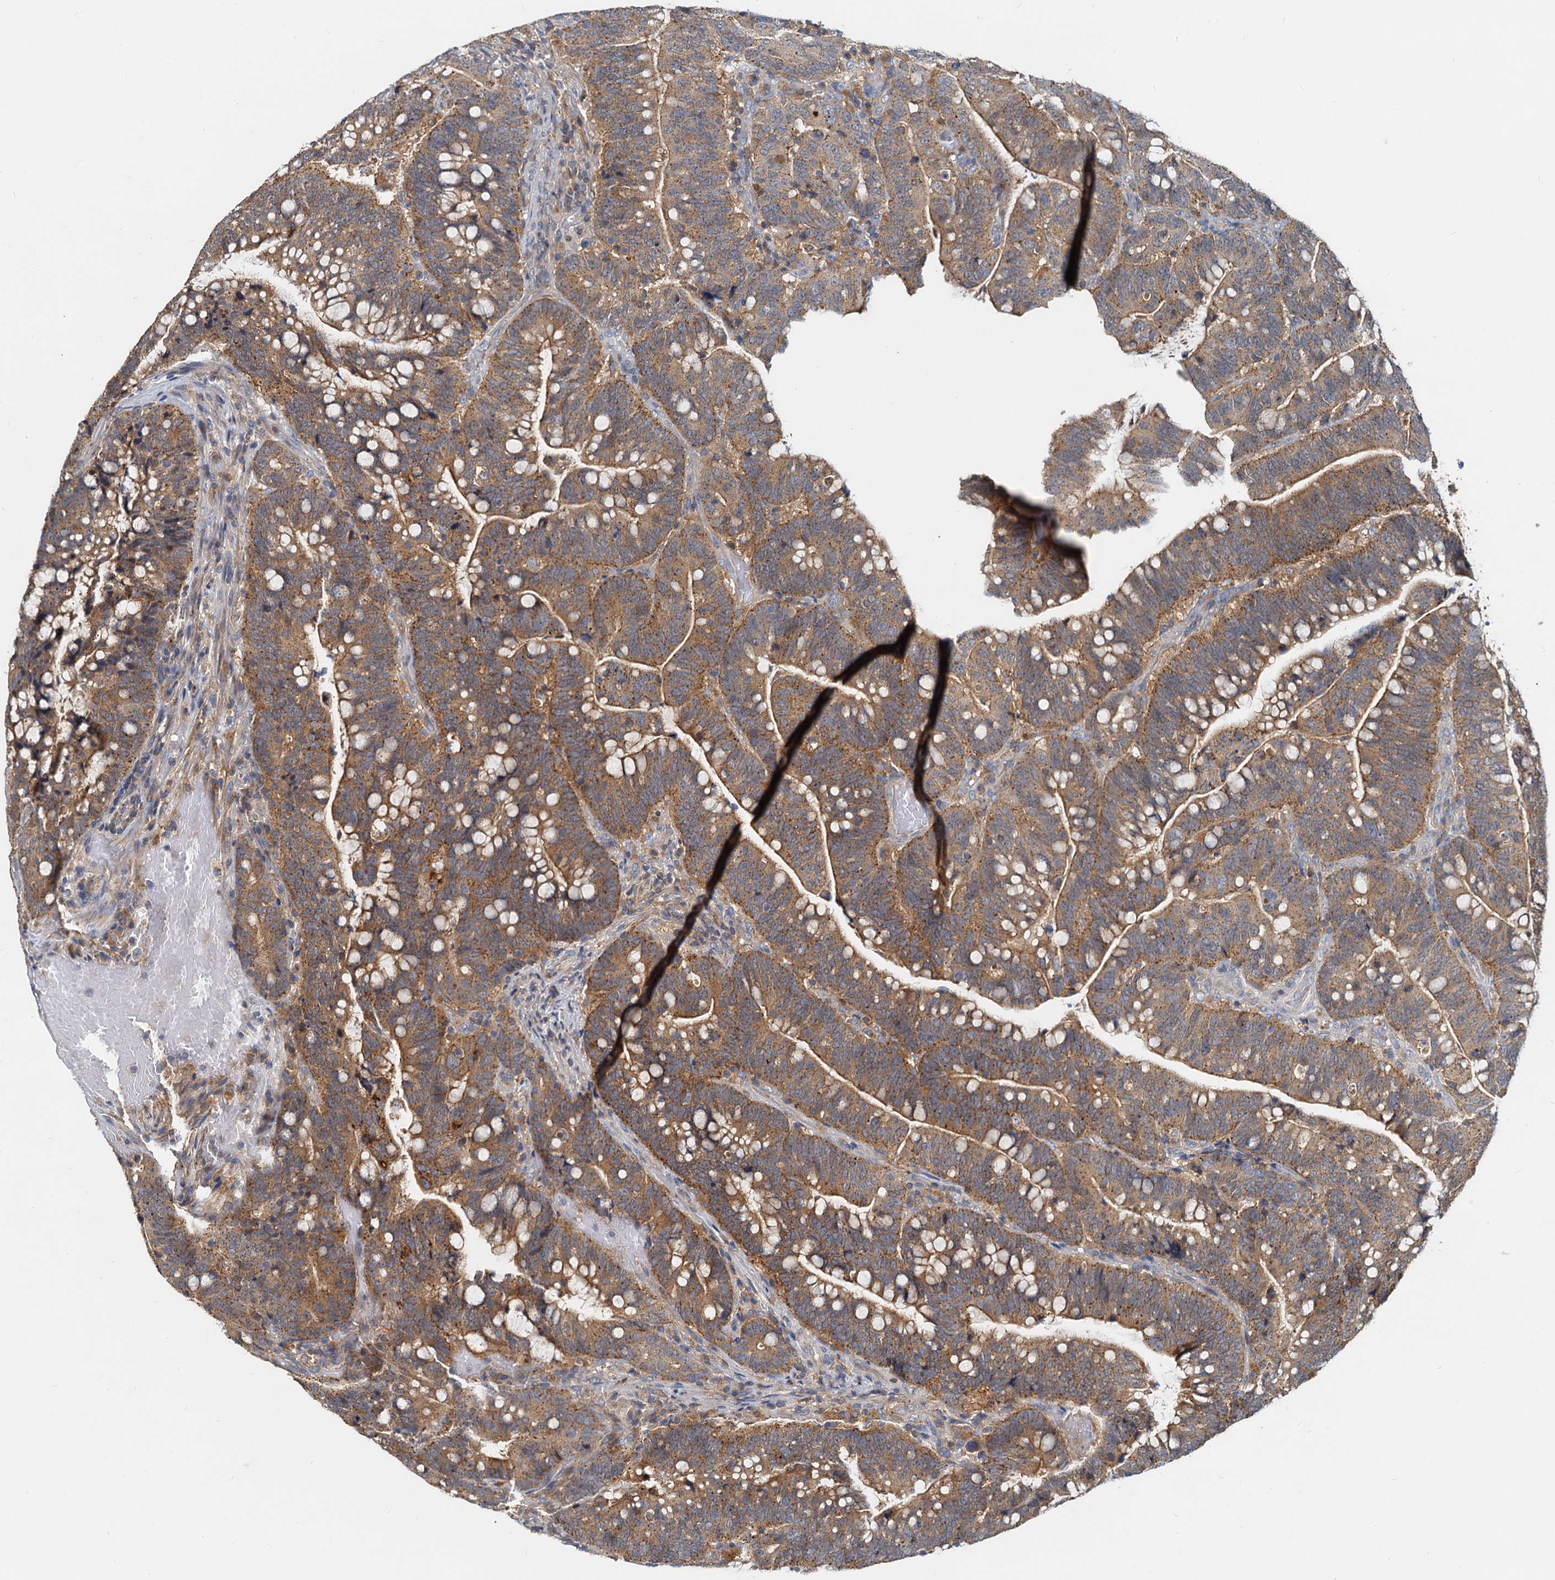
{"staining": {"intensity": "moderate", "quantity": ">75%", "location": "cytoplasmic/membranous"}, "tissue": "colorectal cancer", "cell_type": "Tumor cells", "image_type": "cancer", "snomed": [{"axis": "morphology", "description": "Normal tissue, NOS"}, {"axis": "morphology", "description": "Adenocarcinoma, NOS"}, {"axis": "topography", "description": "Colon"}], "caption": "Protein expression by immunohistochemistry (IHC) exhibits moderate cytoplasmic/membranous expression in approximately >75% of tumor cells in adenocarcinoma (colorectal).", "gene": "TOLLIP", "patient": {"sex": "female", "age": 66}}